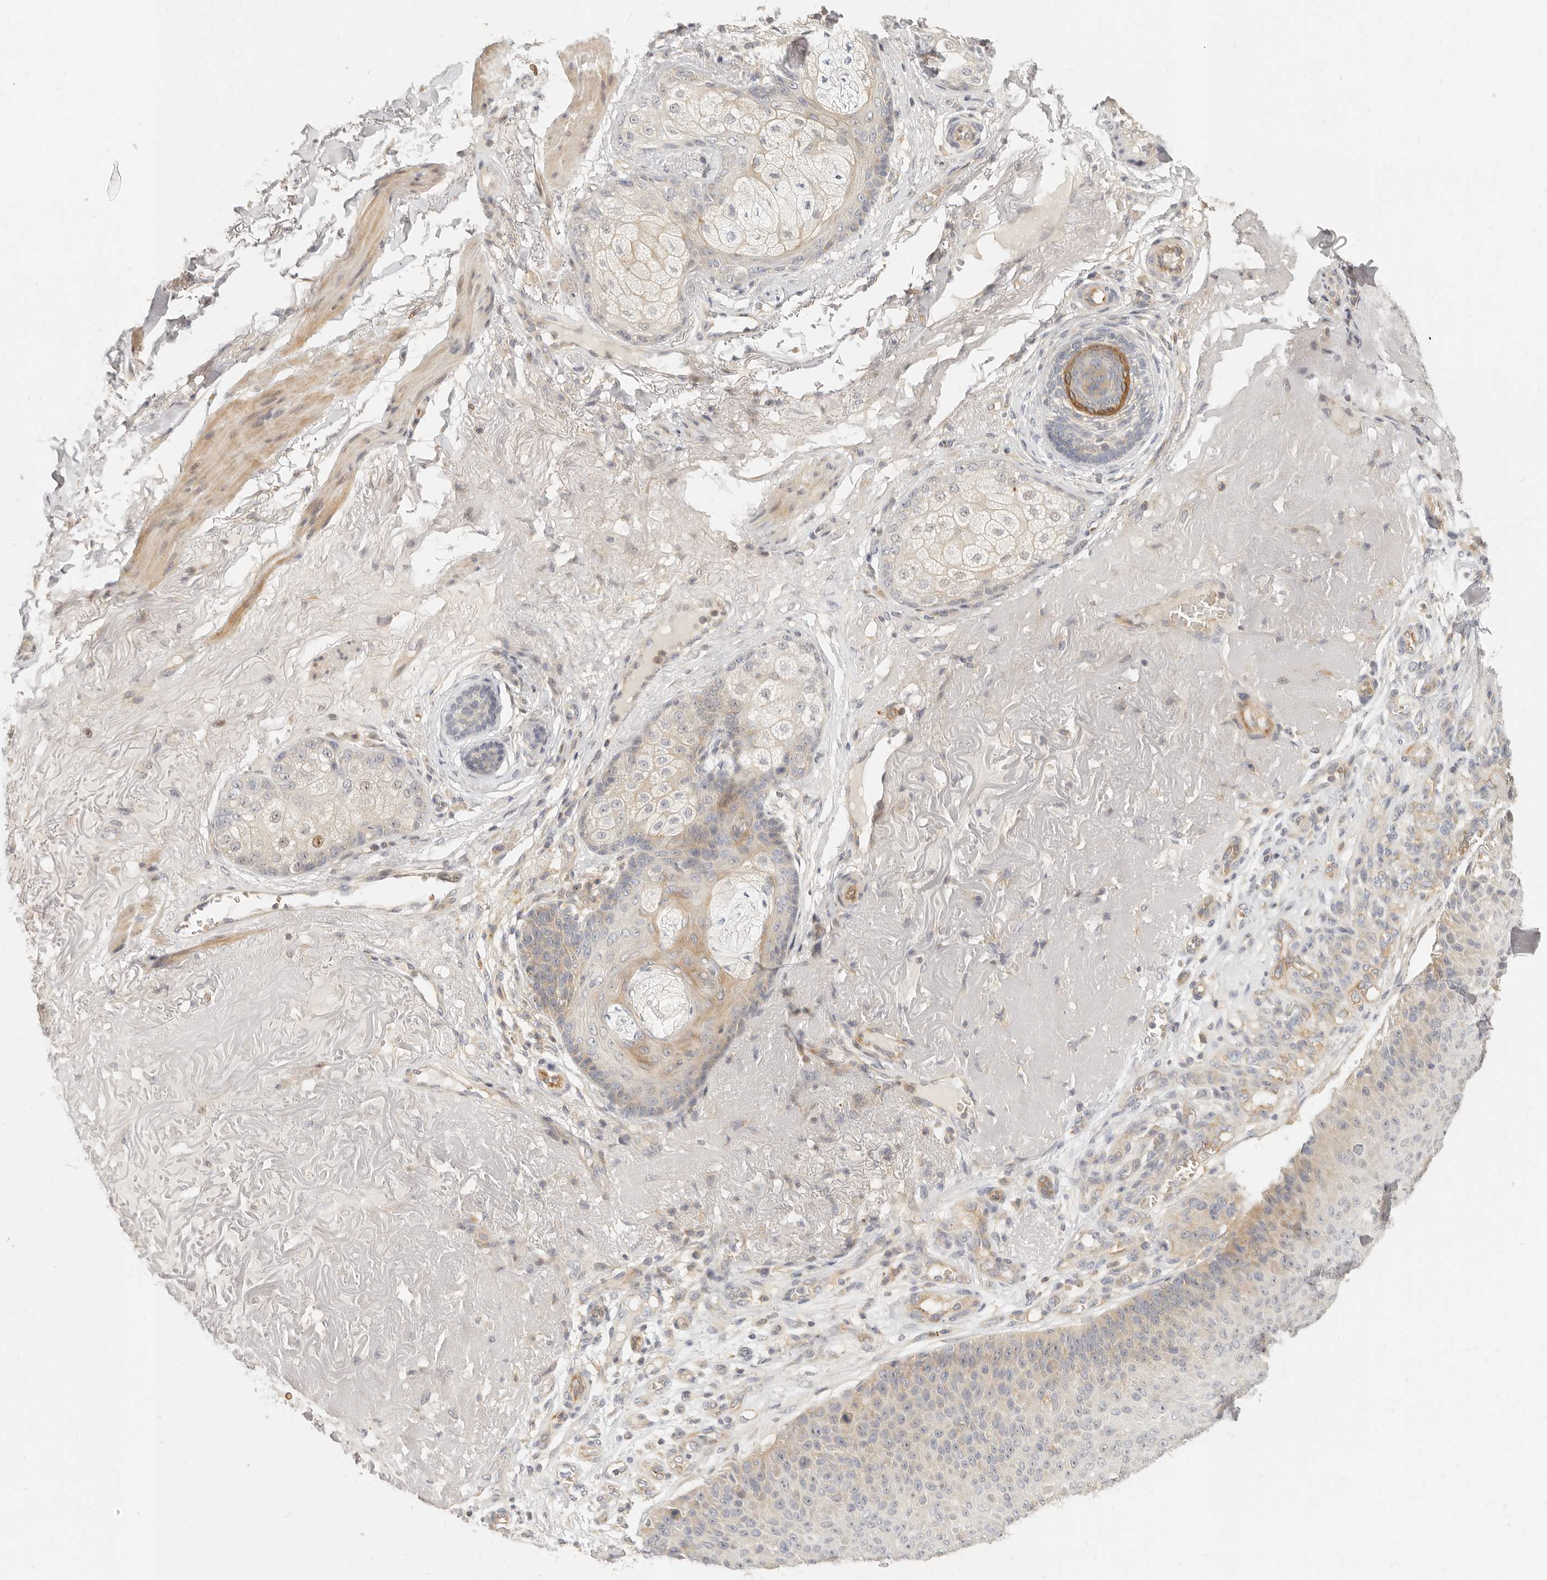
{"staining": {"intensity": "weak", "quantity": "25%-75%", "location": "cytoplasmic/membranous"}, "tissue": "skin cancer", "cell_type": "Tumor cells", "image_type": "cancer", "snomed": [{"axis": "morphology", "description": "Squamous cell carcinoma, NOS"}, {"axis": "topography", "description": "Skin"}], "caption": "Protein expression by IHC displays weak cytoplasmic/membranous expression in about 25%-75% of tumor cells in skin squamous cell carcinoma.", "gene": "LTB4R2", "patient": {"sex": "female", "age": 88}}